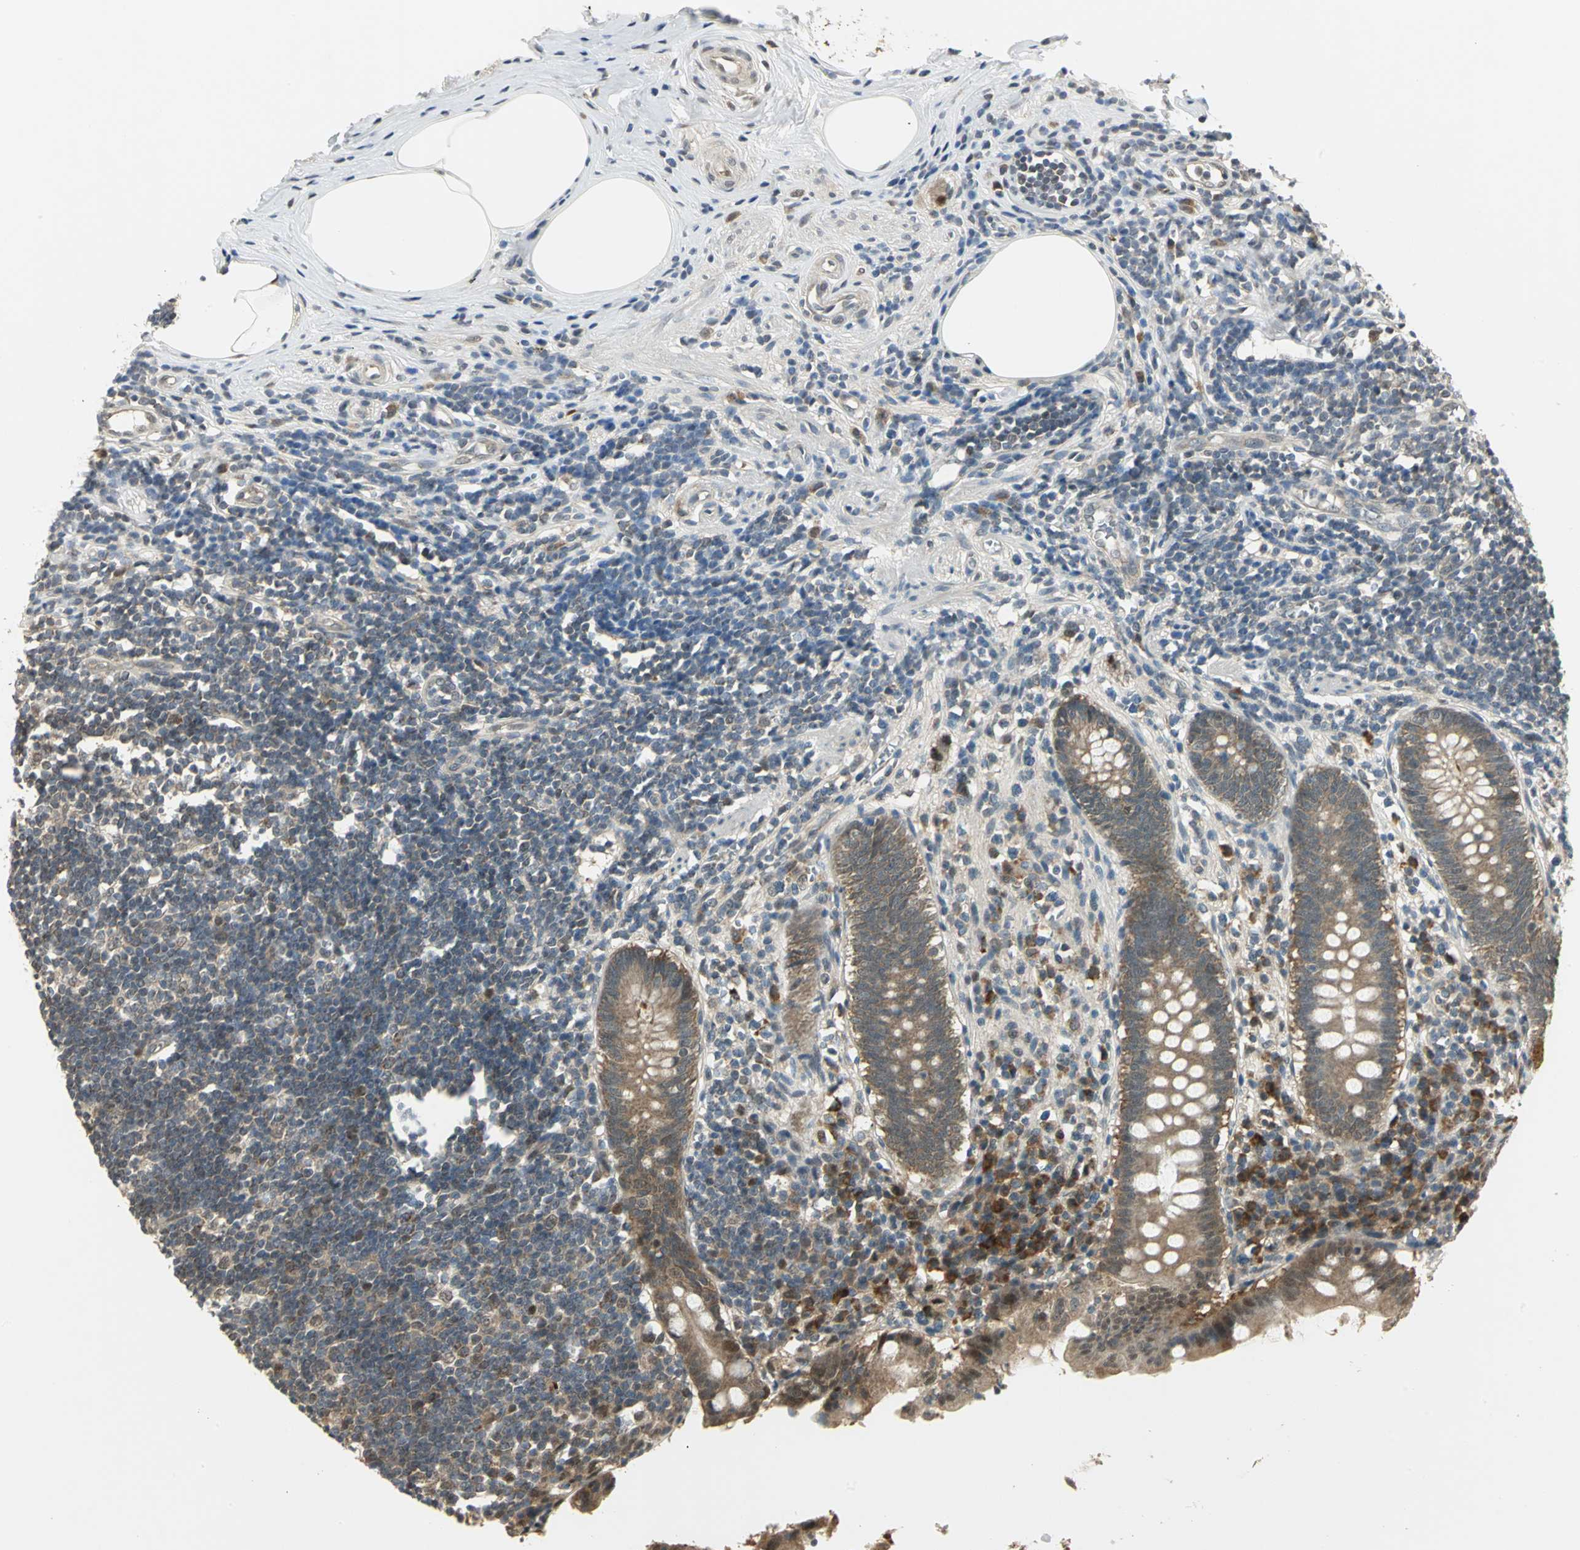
{"staining": {"intensity": "moderate", "quantity": ">75%", "location": "cytoplasmic/membranous"}, "tissue": "appendix", "cell_type": "Glandular cells", "image_type": "normal", "snomed": [{"axis": "morphology", "description": "Normal tissue, NOS"}, {"axis": "topography", "description": "Appendix"}], "caption": "This histopathology image displays immunohistochemistry (IHC) staining of normal human appendix, with medium moderate cytoplasmic/membranous positivity in about >75% of glandular cells.", "gene": "PSMC4", "patient": {"sex": "female", "age": 50}}